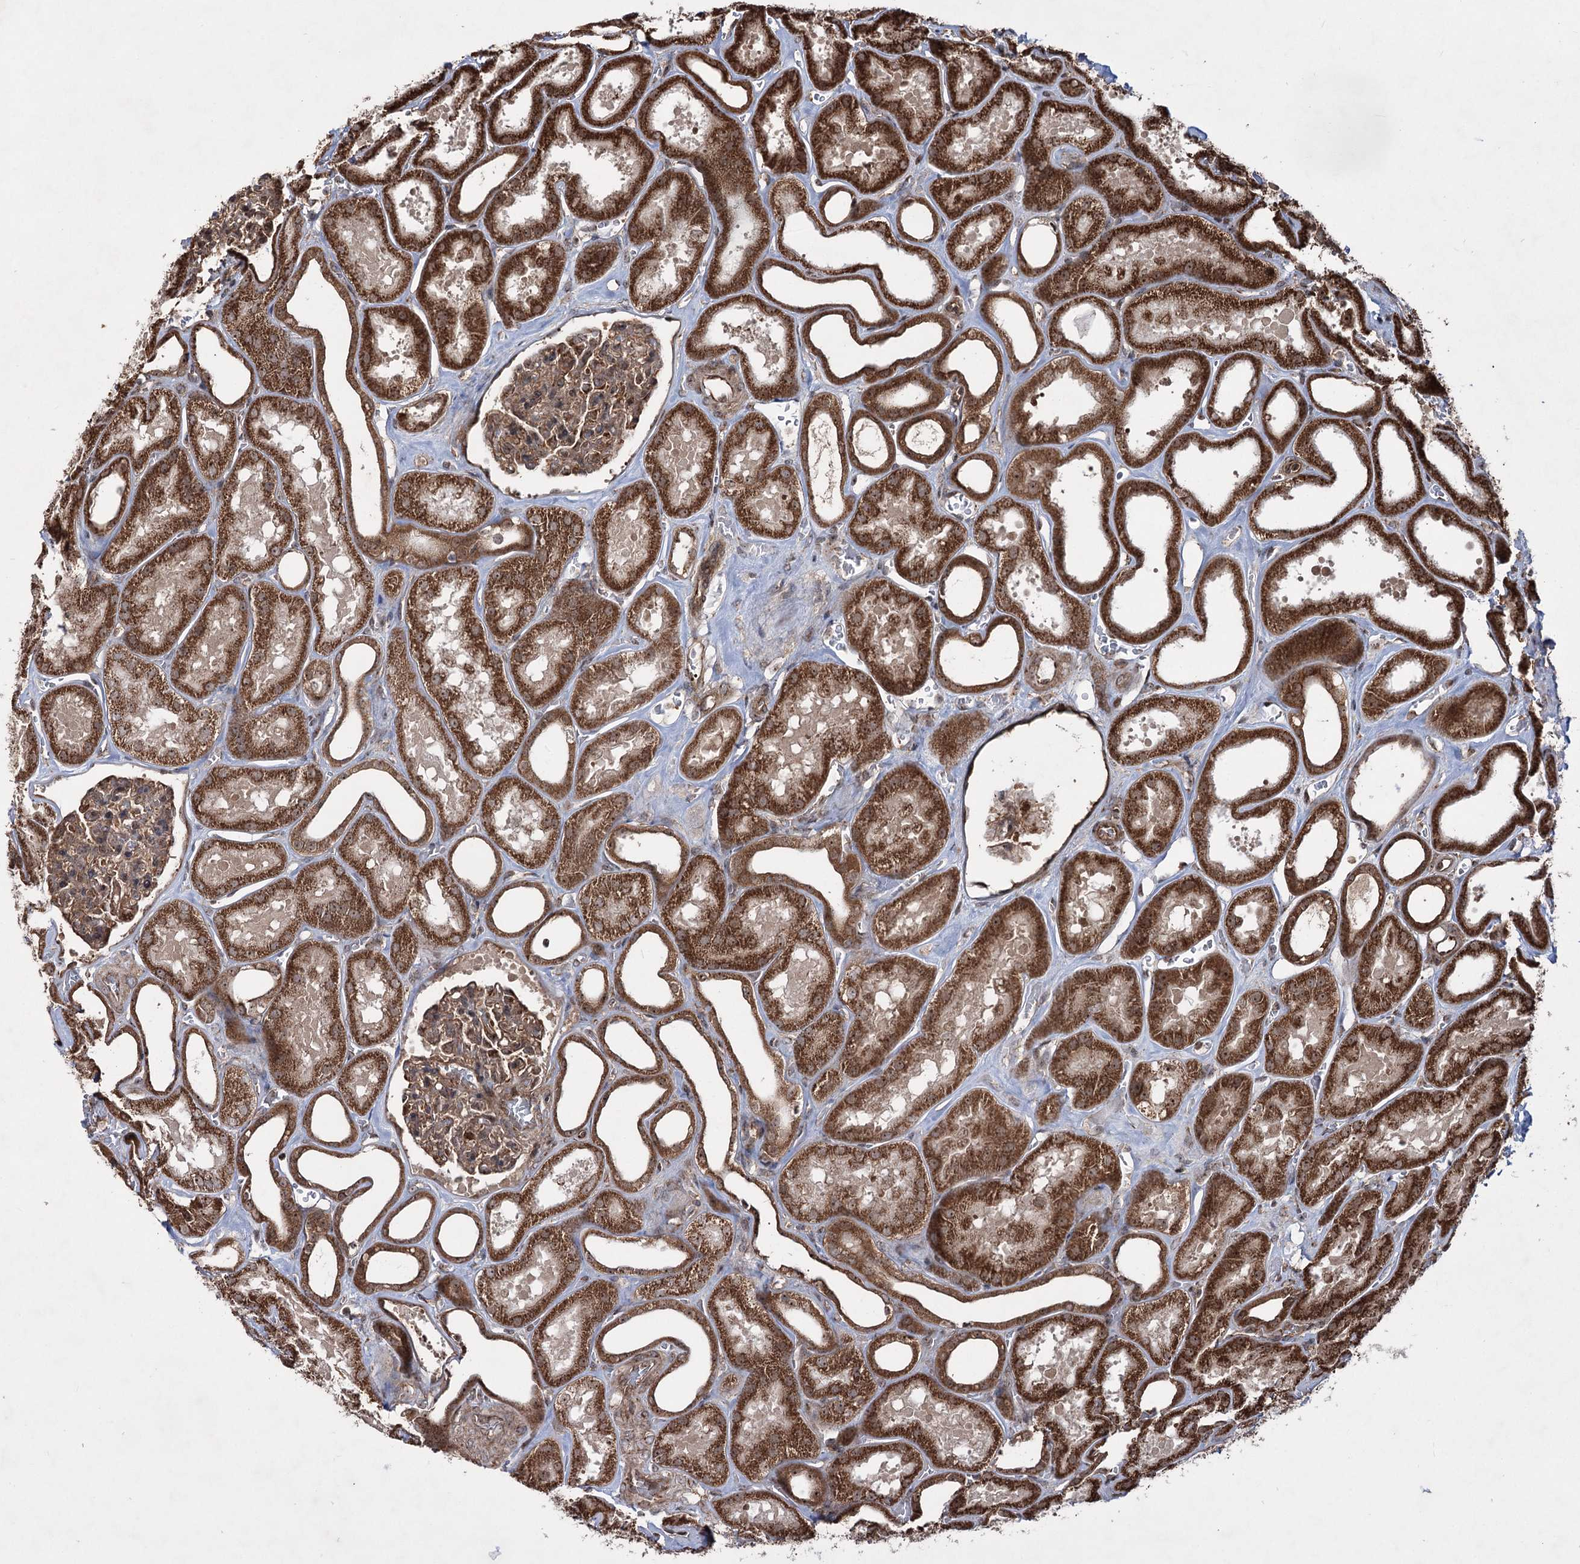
{"staining": {"intensity": "moderate", "quantity": ">75%", "location": "cytoplasmic/membranous"}, "tissue": "kidney", "cell_type": "Cells in glomeruli", "image_type": "normal", "snomed": [{"axis": "morphology", "description": "Normal tissue, NOS"}, {"axis": "morphology", "description": "Adenocarcinoma, NOS"}, {"axis": "topography", "description": "Kidney"}], "caption": "Immunohistochemical staining of unremarkable human kidney displays medium levels of moderate cytoplasmic/membranous staining in approximately >75% of cells in glomeruli.", "gene": "SERINC5", "patient": {"sex": "female", "age": 68}}